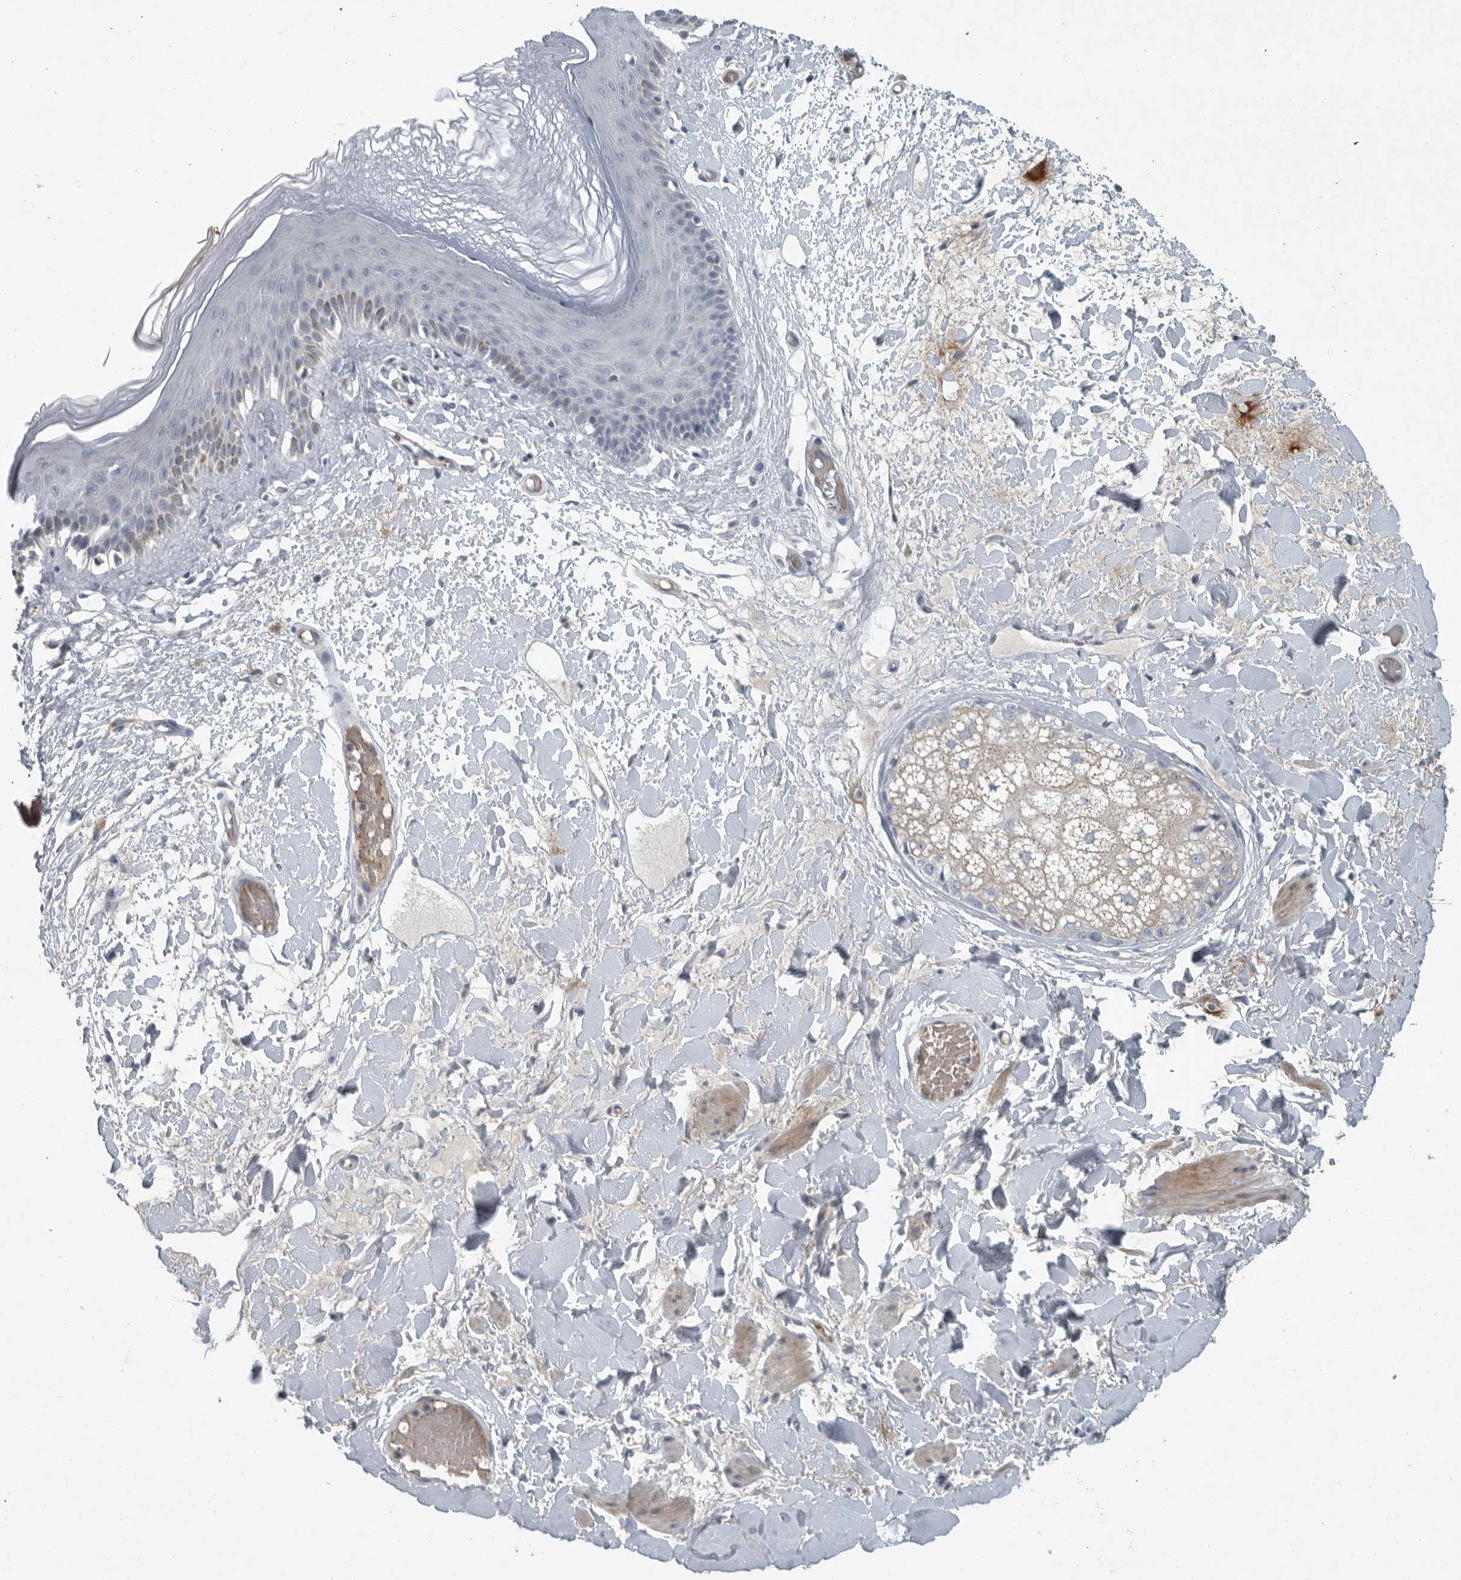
{"staining": {"intensity": "weak", "quantity": "<25%", "location": "cytoplasmic/membranous"}, "tissue": "skin", "cell_type": "Epidermal cells", "image_type": "normal", "snomed": [{"axis": "morphology", "description": "Normal tissue, NOS"}, {"axis": "topography", "description": "Vulva"}], "caption": "Immunohistochemistry image of benign human skin stained for a protein (brown), which exhibits no staining in epidermal cells. (Brightfield microscopy of DAB (3,3'-diaminobenzidine) IHC at high magnification).", "gene": "MPP3", "patient": {"sex": "female", "age": 73}}